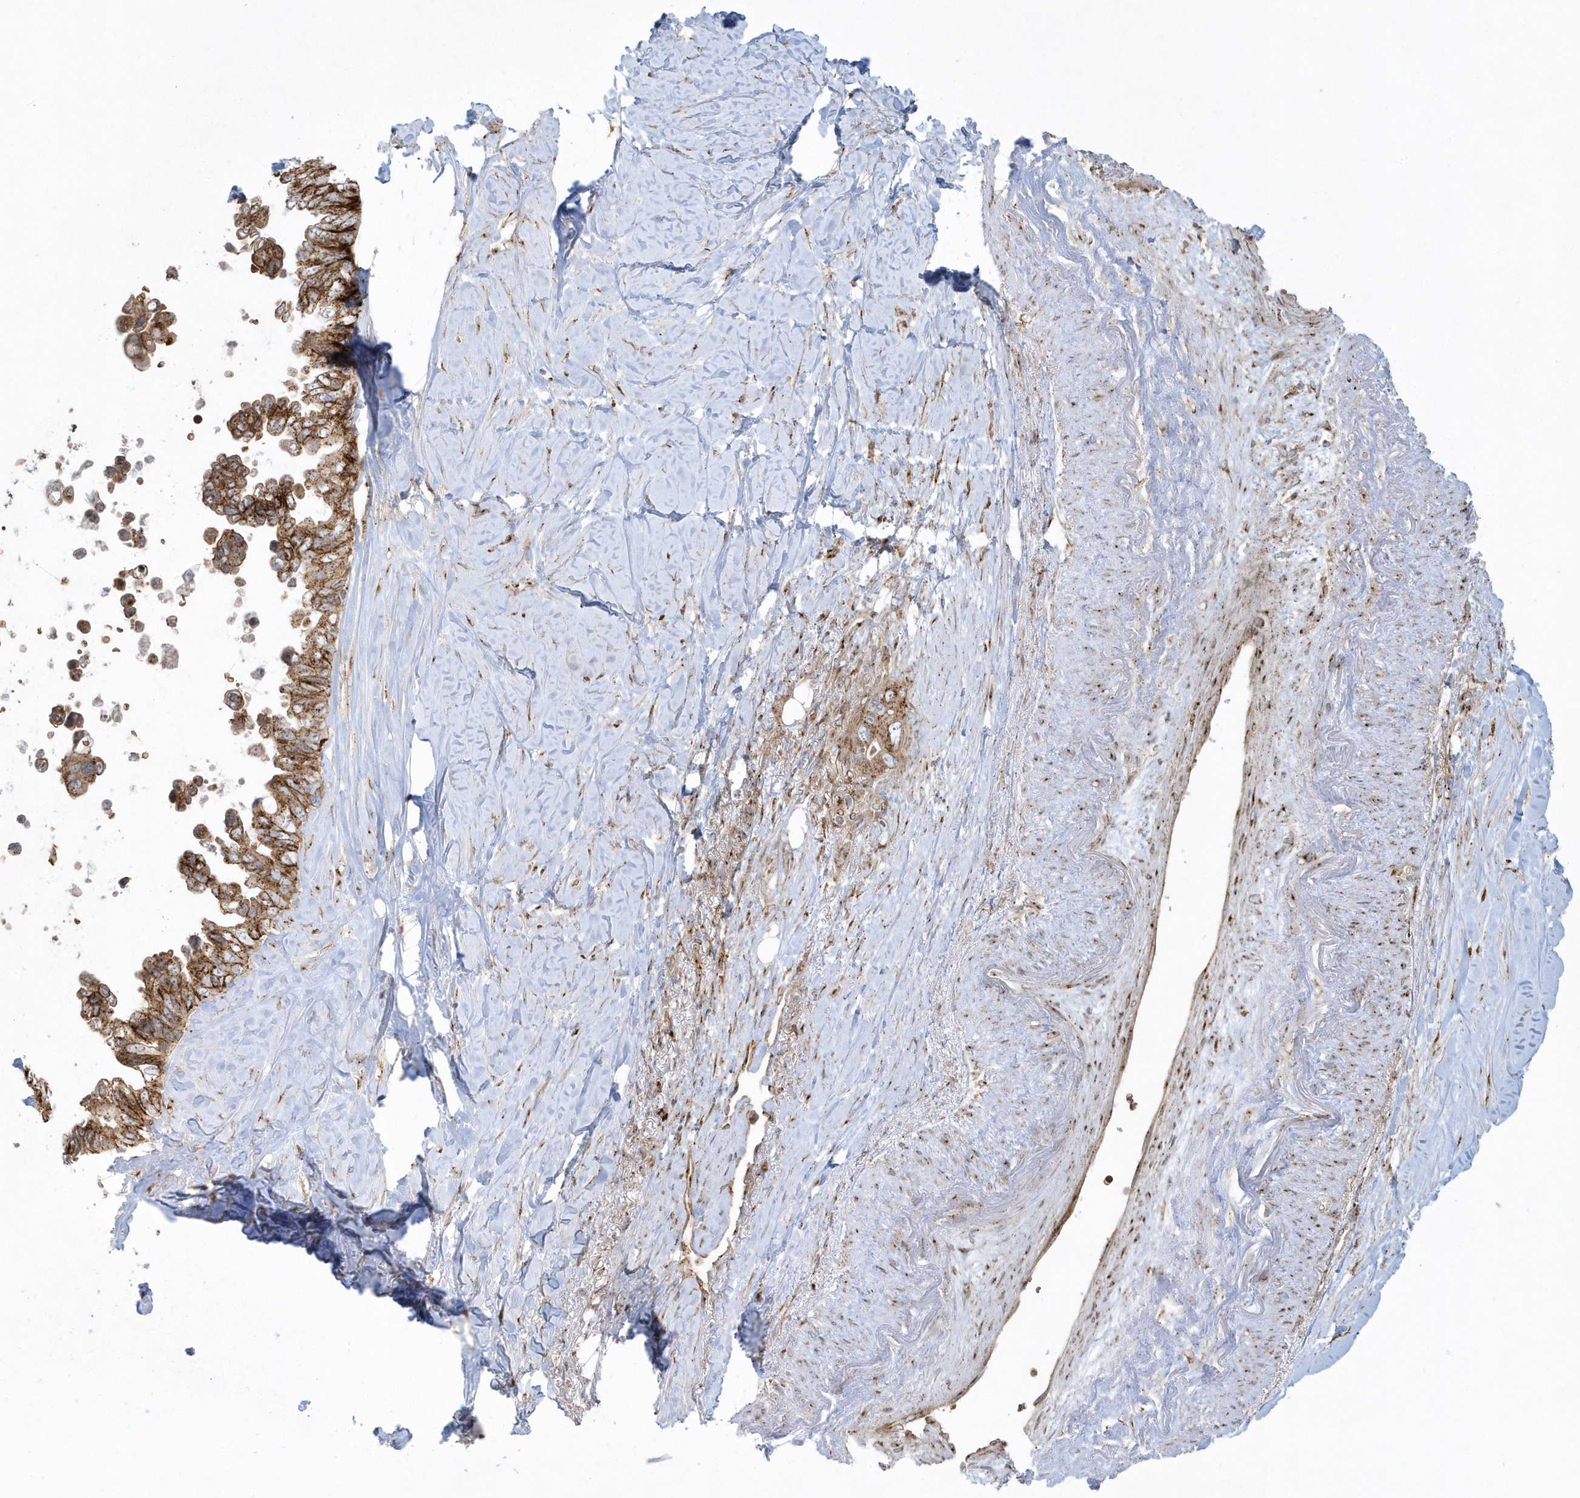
{"staining": {"intensity": "strong", "quantity": ">75%", "location": "cytoplasmic/membranous"}, "tissue": "pancreatic cancer", "cell_type": "Tumor cells", "image_type": "cancer", "snomed": [{"axis": "morphology", "description": "Adenocarcinoma, NOS"}, {"axis": "topography", "description": "Pancreas"}], "caption": "The photomicrograph exhibits a brown stain indicating the presence of a protein in the cytoplasmic/membranous of tumor cells in pancreatic cancer.", "gene": "RPP40", "patient": {"sex": "female", "age": 72}}